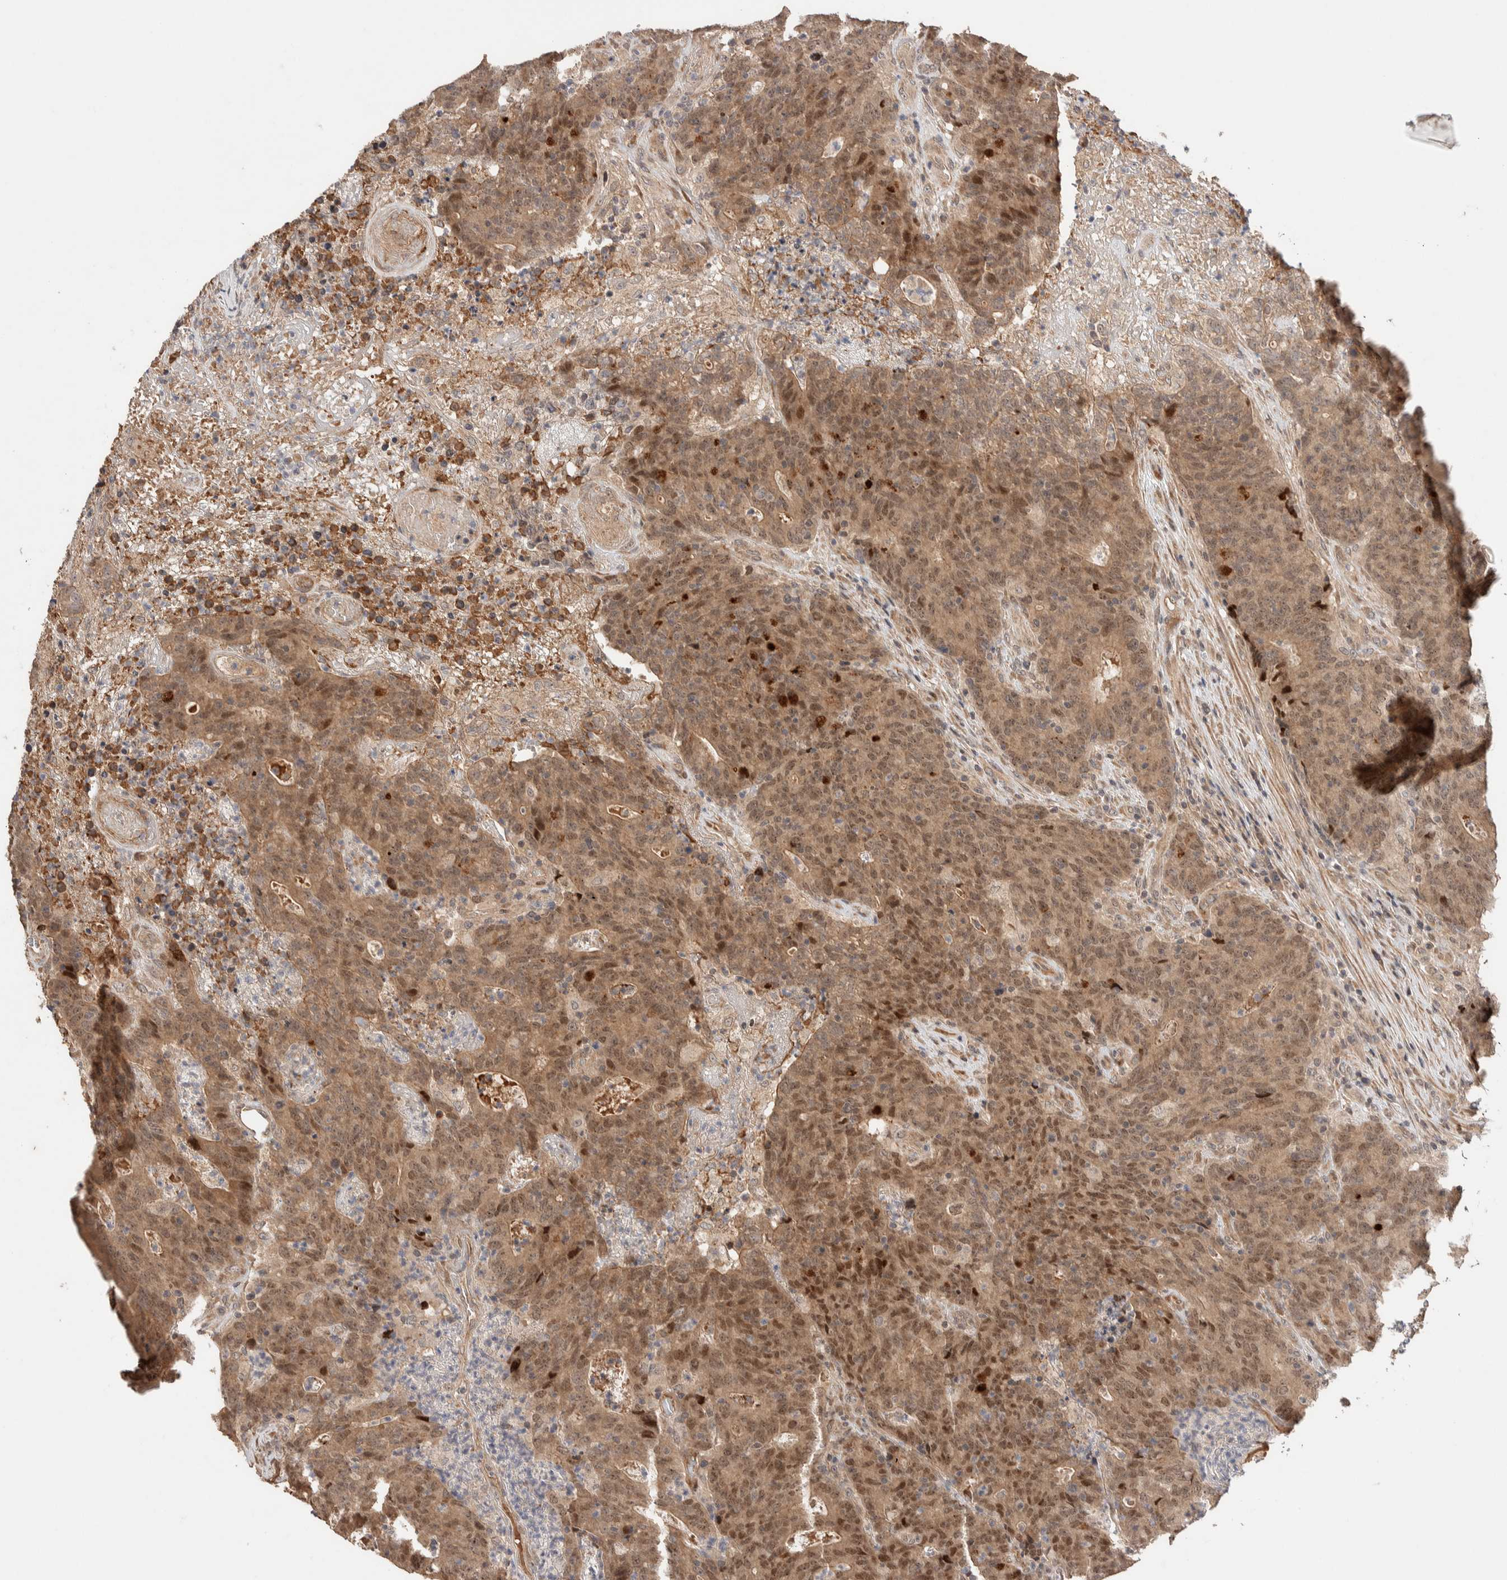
{"staining": {"intensity": "moderate", "quantity": ">75%", "location": "cytoplasmic/membranous,nuclear"}, "tissue": "colorectal cancer", "cell_type": "Tumor cells", "image_type": "cancer", "snomed": [{"axis": "morphology", "description": "Normal tissue, NOS"}, {"axis": "morphology", "description": "Adenocarcinoma, NOS"}, {"axis": "topography", "description": "Colon"}], "caption": "A brown stain highlights moderate cytoplasmic/membranous and nuclear staining of a protein in human colorectal adenocarcinoma tumor cells. (Stains: DAB in brown, nuclei in blue, Microscopy: brightfield microscopy at high magnification).", "gene": "PRDM15", "patient": {"sex": "female", "age": 75}}